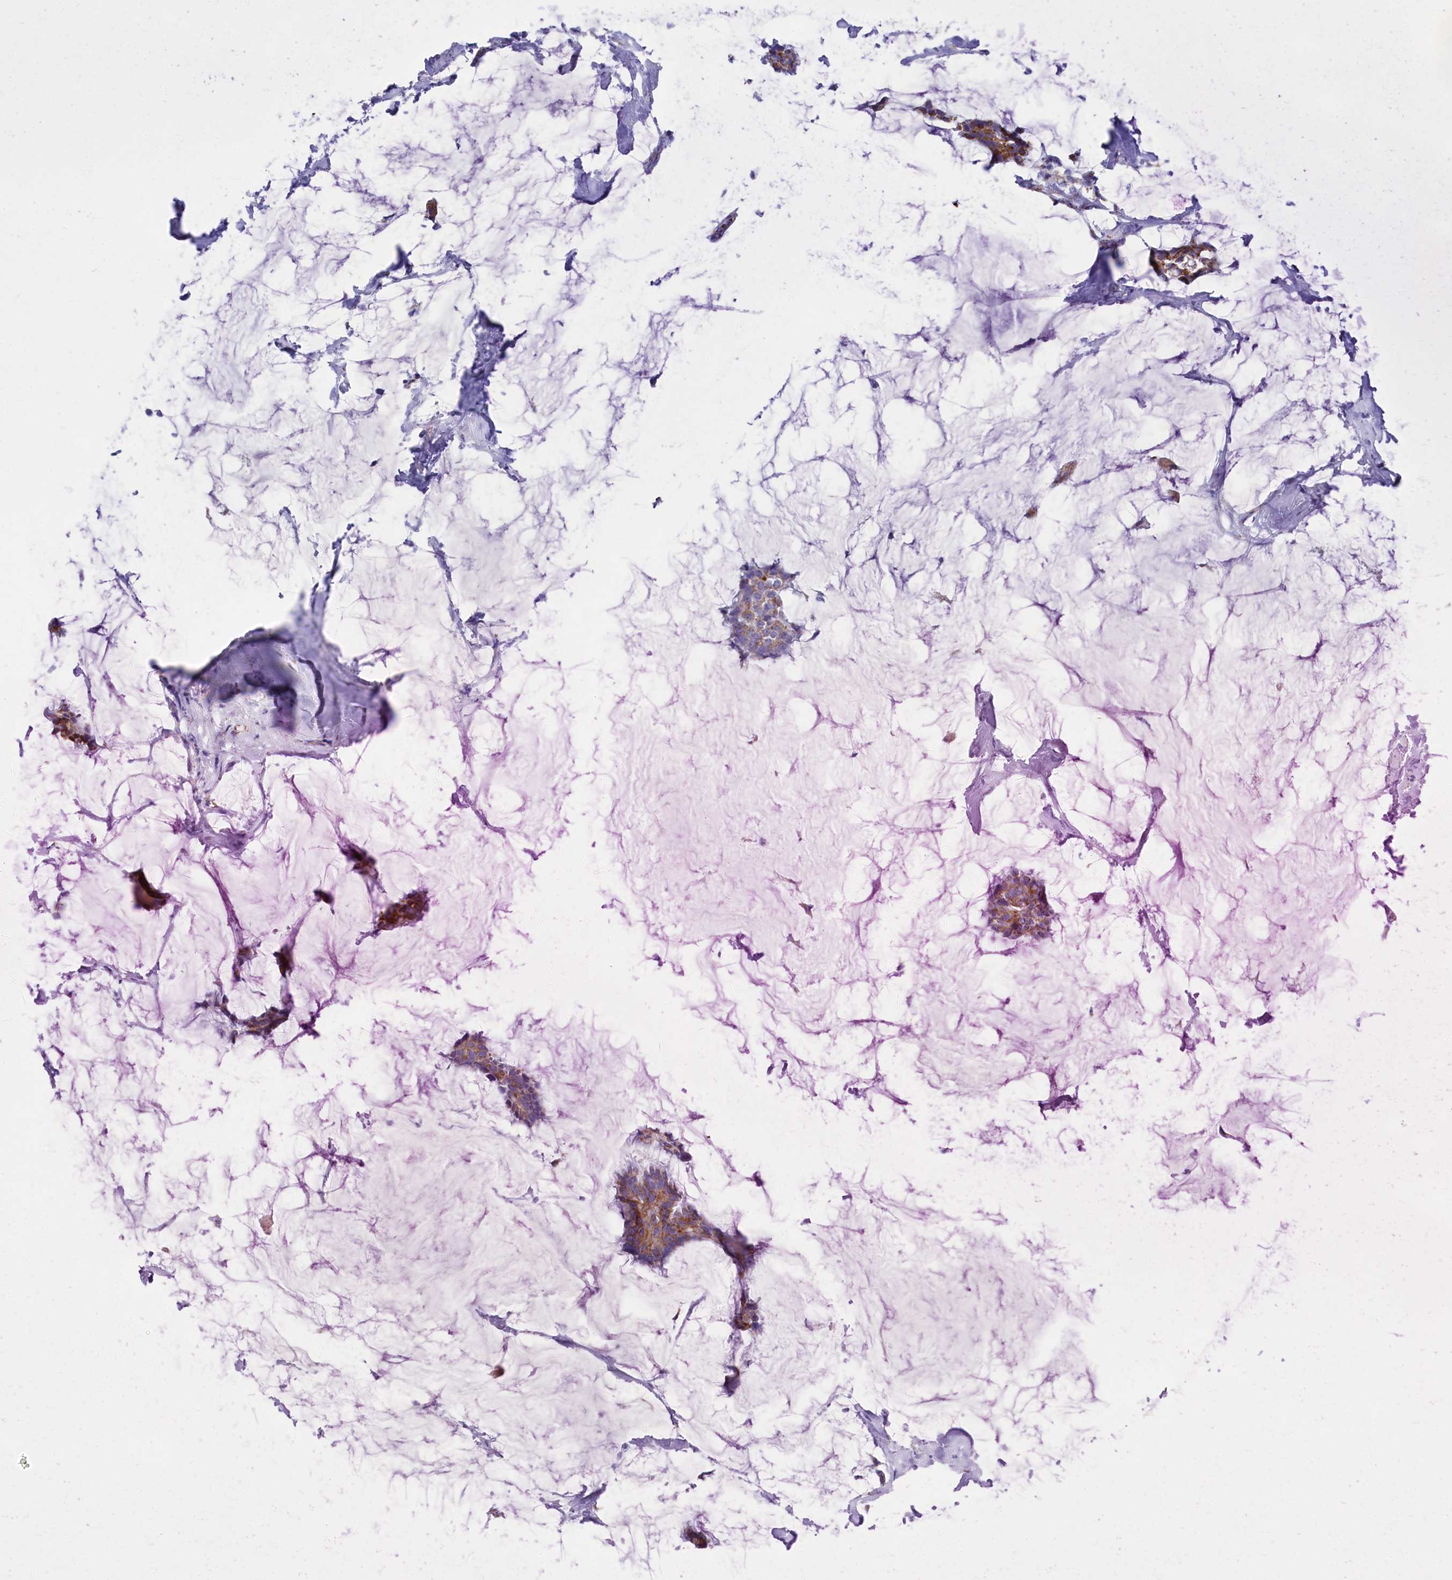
{"staining": {"intensity": "moderate", "quantity": ">75%", "location": "cytoplasmic/membranous"}, "tissue": "breast cancer", "cell_type": "Tumor cells", "image_type": "cancer", "snomed": [{"axis": "morphology", "description": "Duct carcinoma"}, {"axis": "topography", "description": "Breast"}], "caption": "Breast cancer tissue shows moderate cytoplasmic/membranous staining in approximately >75% of tumor cells", "gene": "MMAB", "patient": {"sex": "female", "age": 93}}